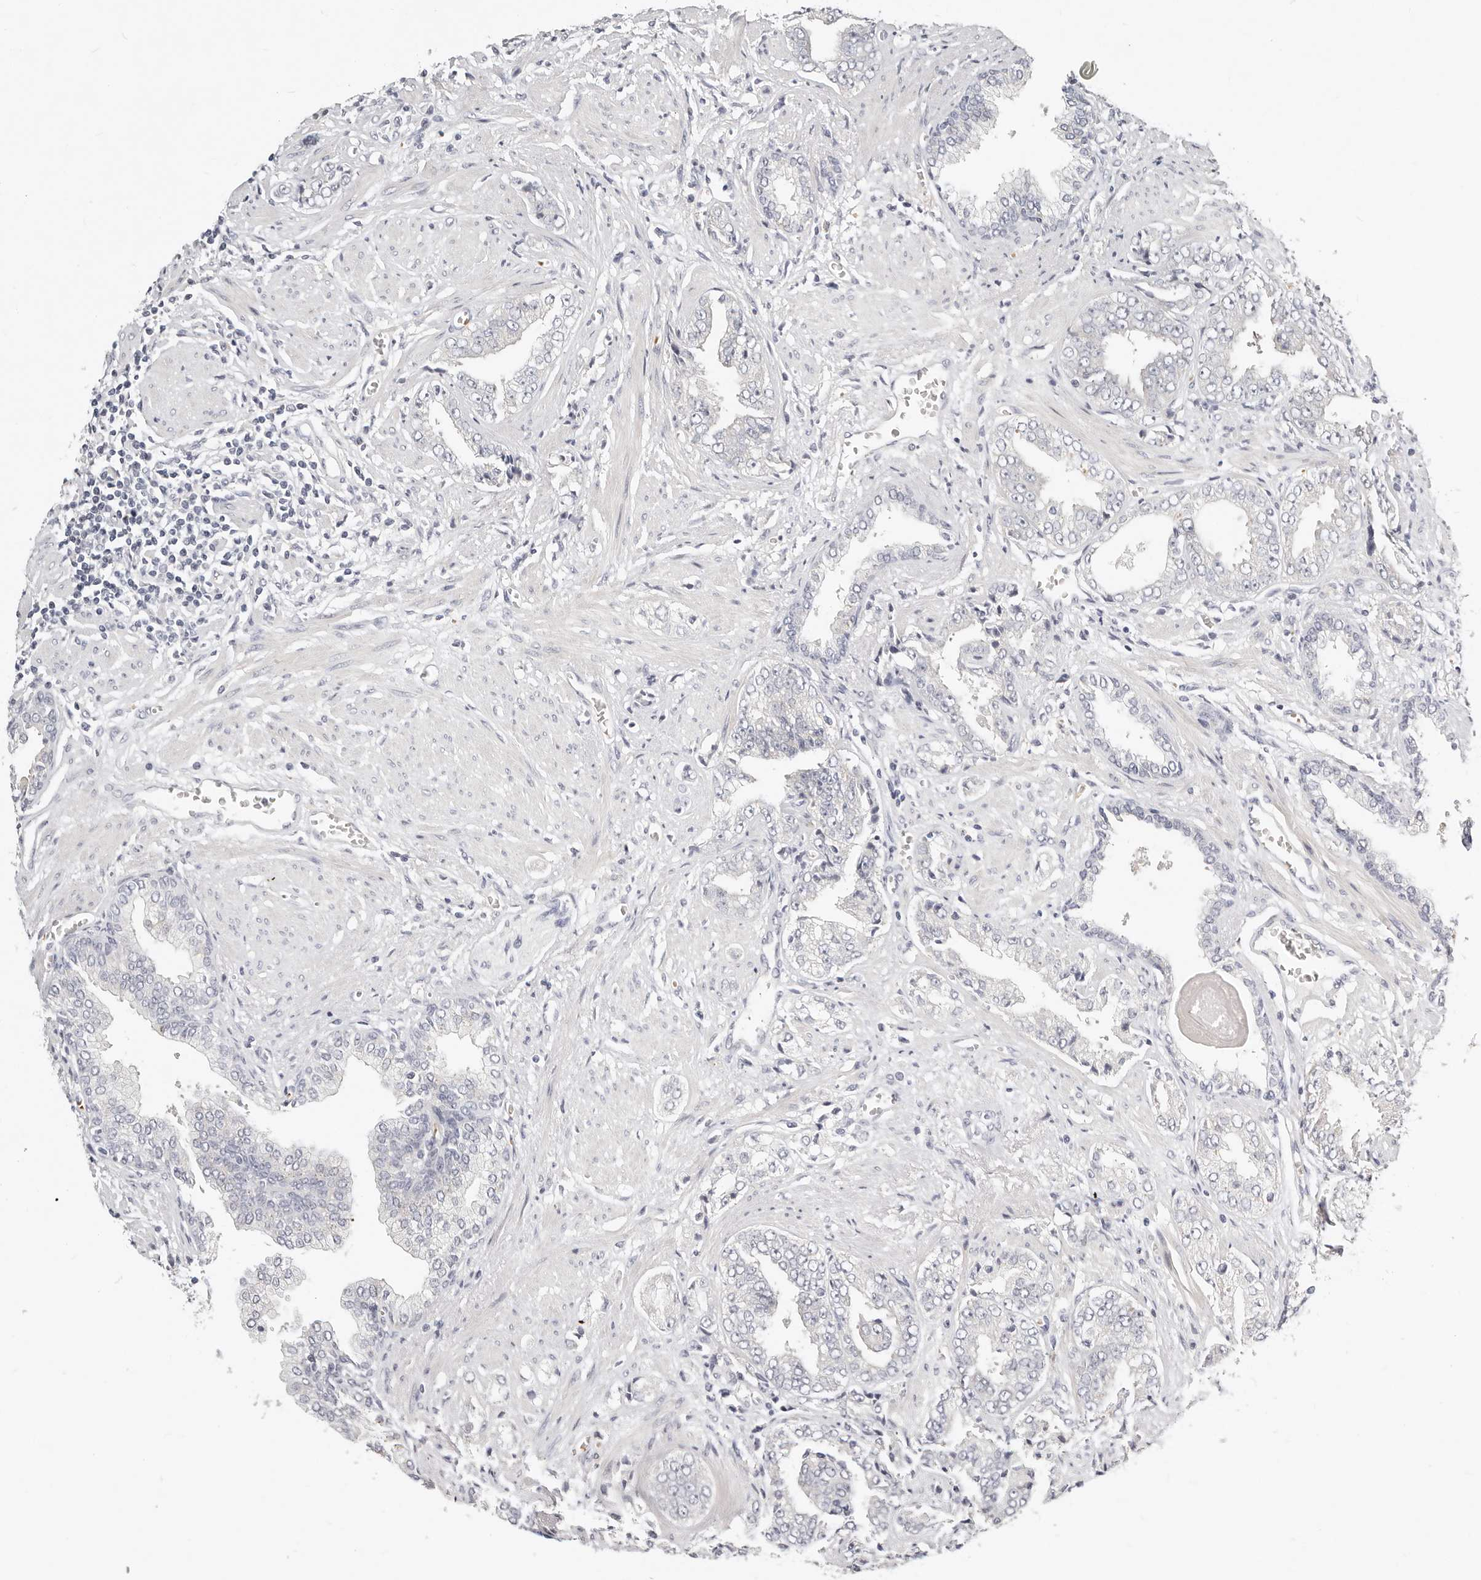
{"staining": {"intensity": "negative", "quantity": "none", "location": "none"}, "tissue": "prostate cancer", "cell_type": "Tumor cells", "image_type": "cancer", "snomed": [{"axis": "morphology", "description": "Adenocarcinoma, High grade"}, {"axis": "topography", "description": "Prostate"}], "caption": "High power microscopy histopathology image of an IHC photomicrograph of prostate high-grade adenocarcinoma, revealing no significant expression in tumor cells.", "gene": "TMEM63B", "patient": {"sex": "male", "age": 71}}